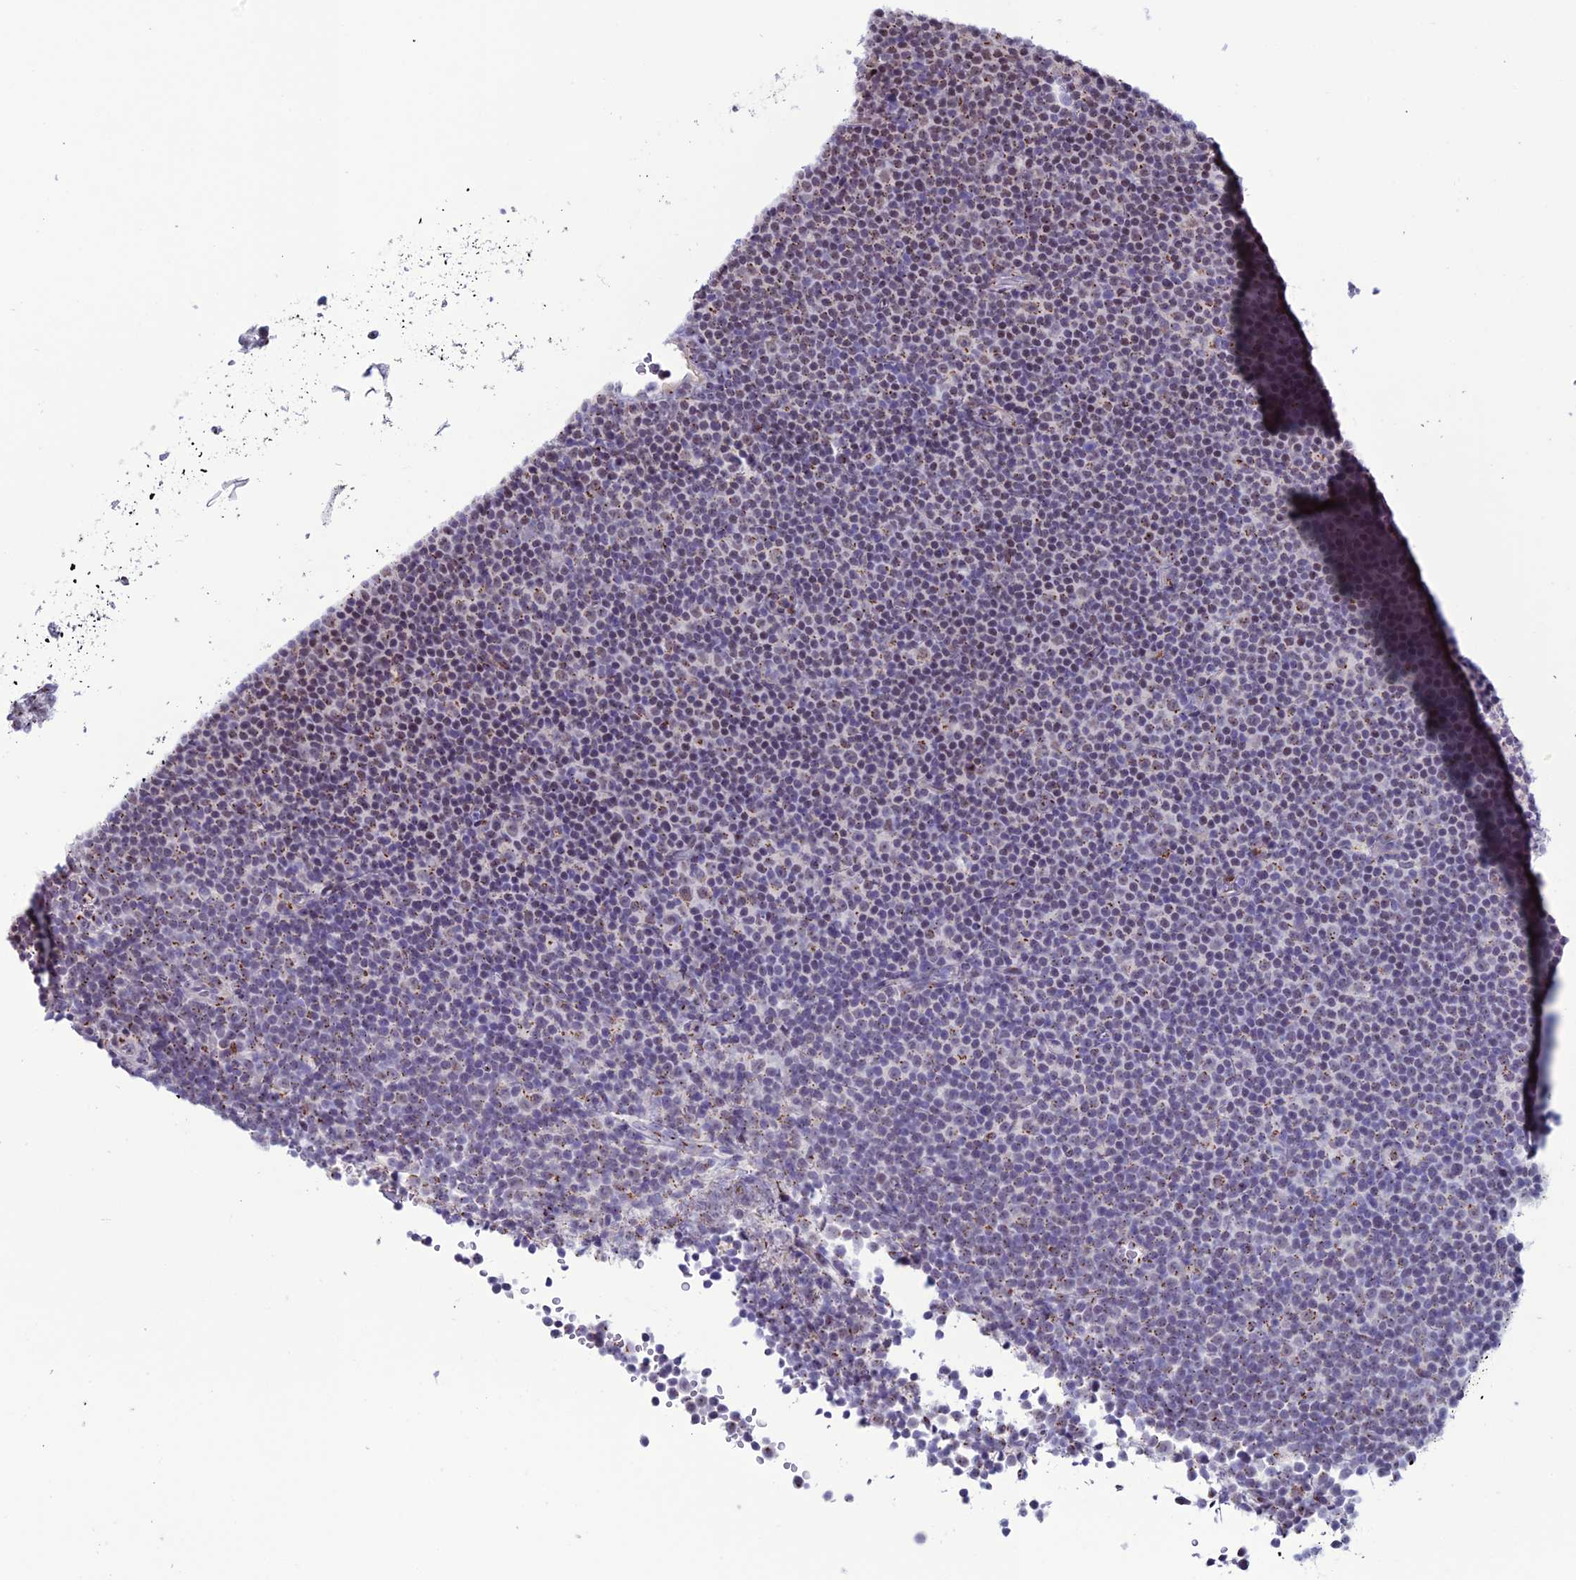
{"staining": {"intensity": "moderate", "quantity": "<25%", "location": "cytoplasmic/membranous,nuclear"}, "tissue": "lymphoma", "cell_type": "Tumor cells", "image_type": "cancer", "snomed": [{"axis": "morphology", "description": "Malignant lymphoma, non-Hodgkin's type, Low grade"}, {"axis": "topography", "description": "Lymph node"}], "caption": "The immunohistochemical stain labels moderate cytoplasmic/membranous and nuclear positivity in tumor cells of lymphoma tissue.", "gene": "PLEKHA4", "patient": {"sex": "female", "age": 67}}